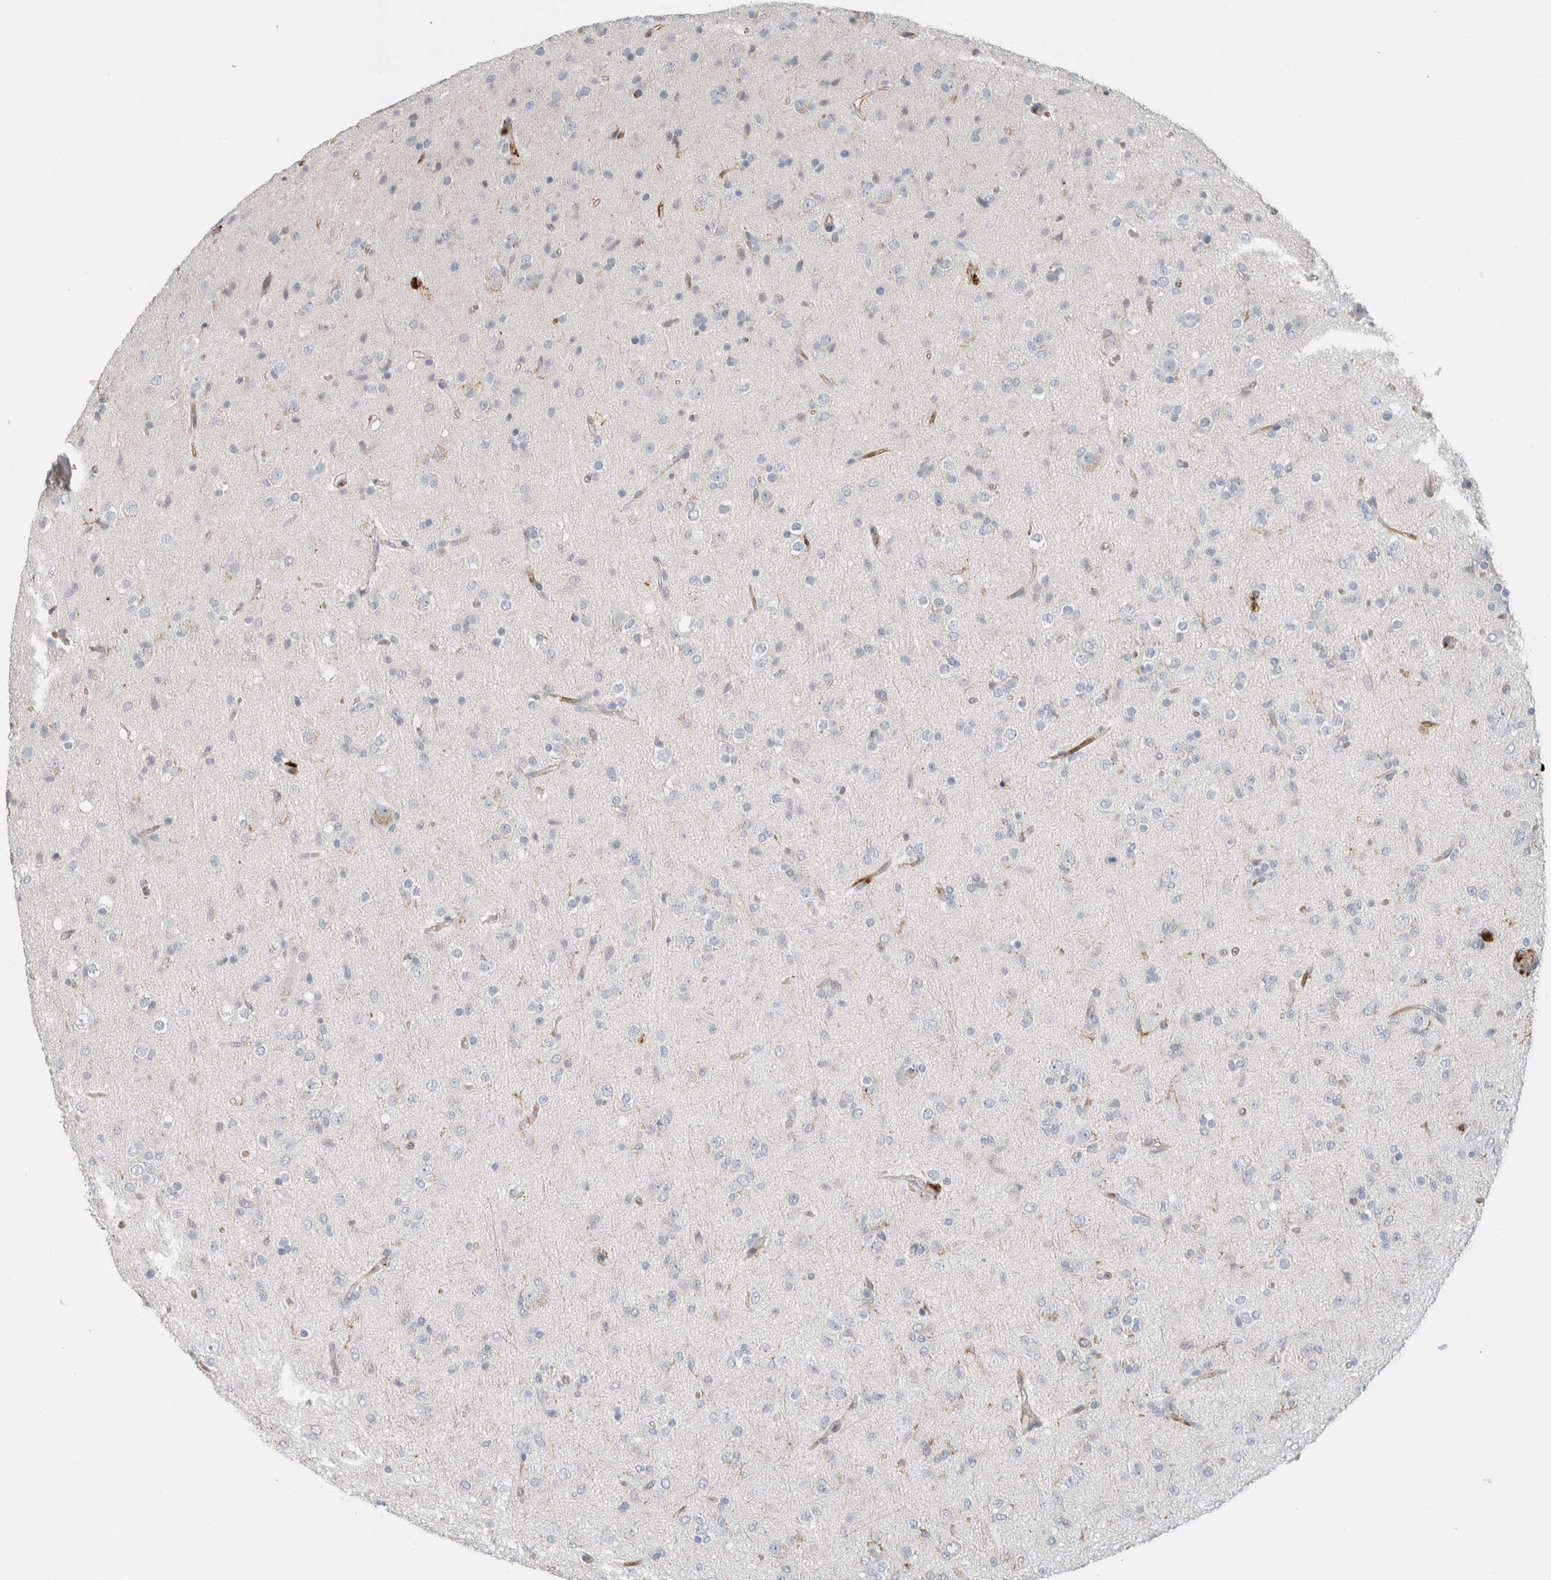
{"staining": {"intensity": "negative", "quantity": "none", "location": "none"}, "tissue": "glioma", "cell_type": "Tumor cells", "image_type": "cancer", "snomed": [{"axis": "morphology", "description": "Glioma, malignant, Low grade"}, {"axis": "topography", "description": "Brain"}], "caption": "High magnification brightfield microscopy of glioma stained with DAB (3,3'-diaminobenzidine) (brown) and counterstained with hematoxylin (blue): tumor cells show no significant staining.", "gene": "LY86", "patient": {"sex": "male", "age": 65}}